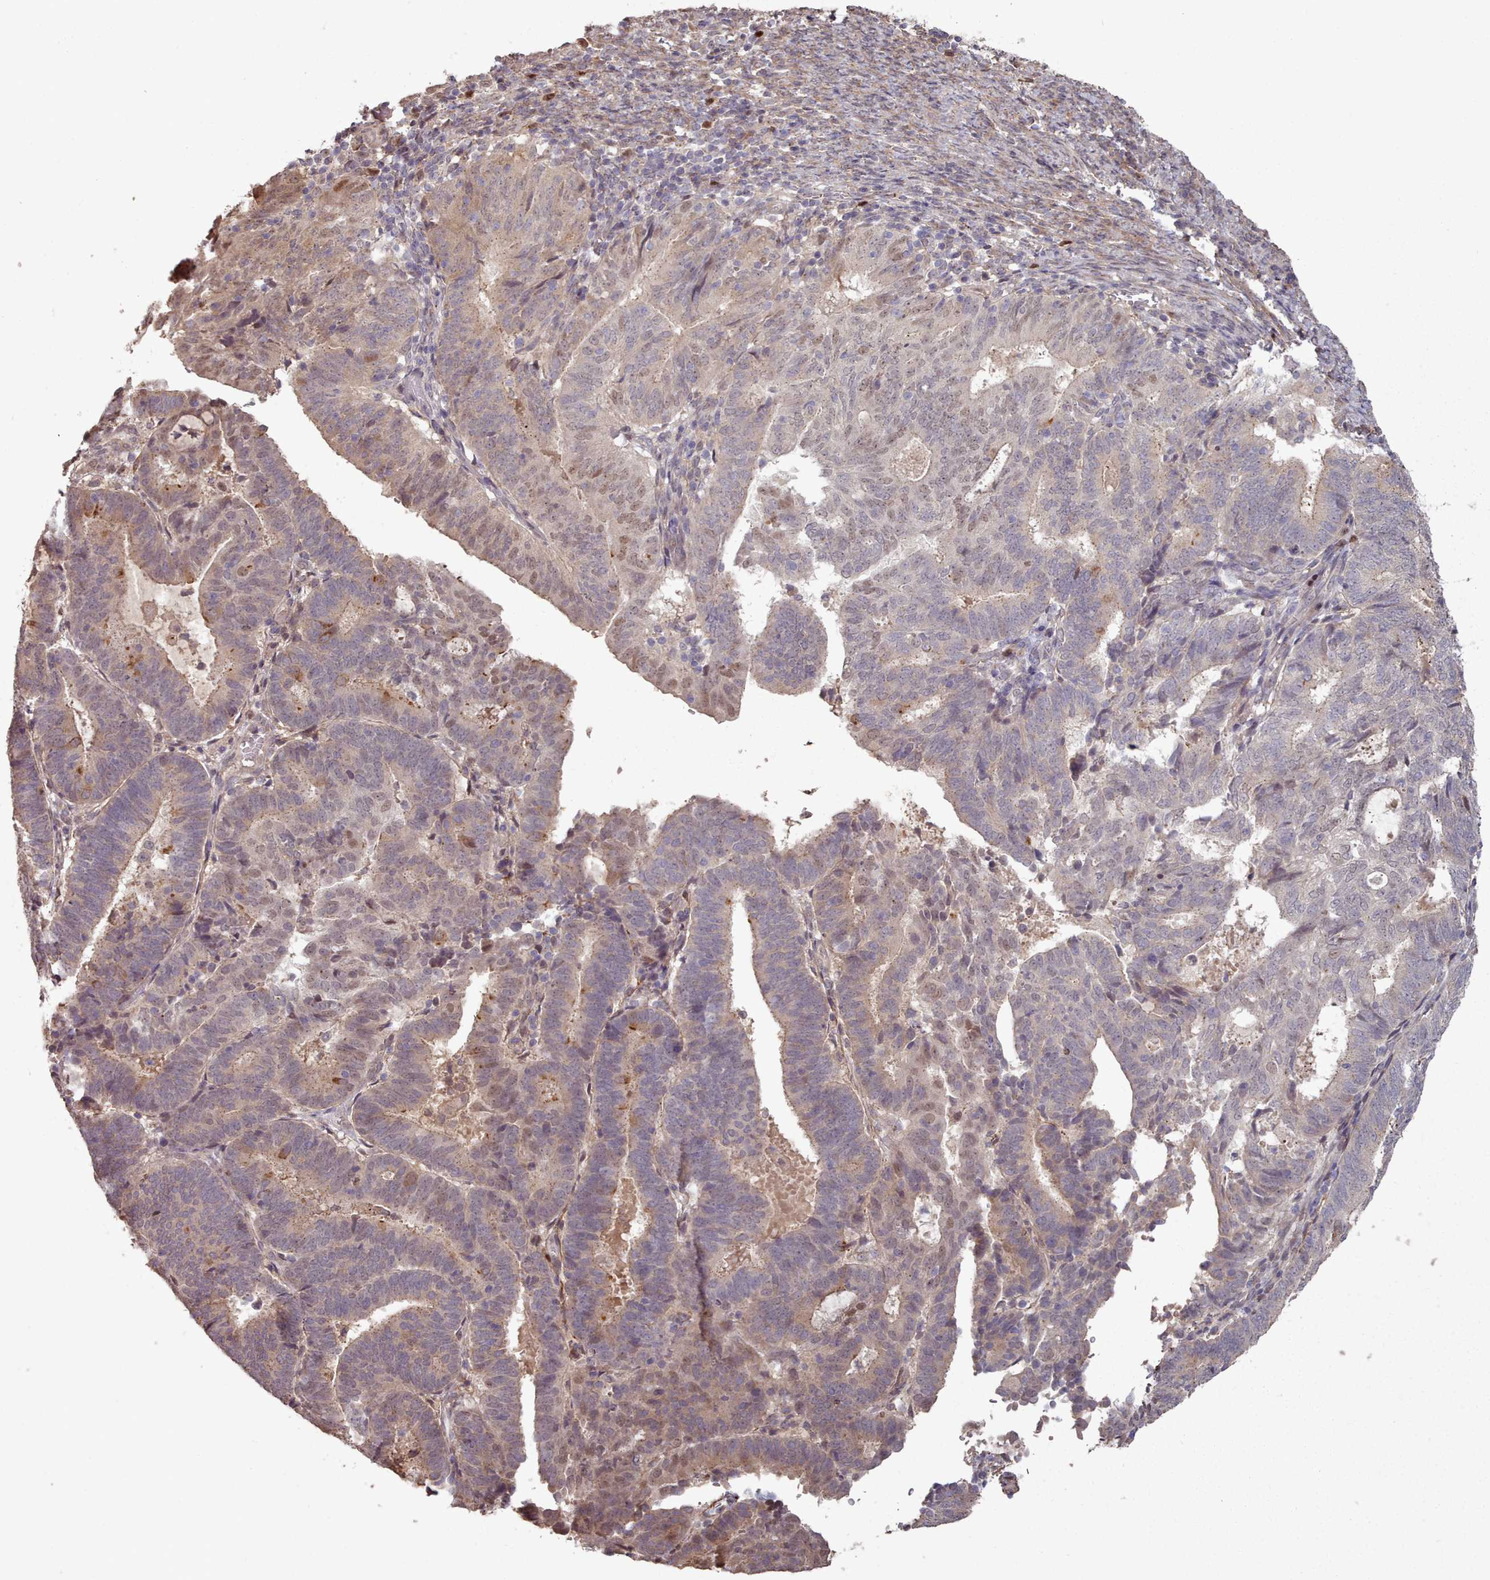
{"staining": {"intensity": "moderate", "quantity": "<25%", "location": "nuclear"}, "tissue": "endometrial cancer", "cell_type": "Tumor cells", "image_type": "cancer", "snomed": [{"axis": "morphology", "description": "Adenocarcinoma, NOS"}, {"axis": "topography", "description": "Endometrium"}], "caption": "Immunohistochemistry (IHC) (DAB (3,3'-diaminobenzidine)) staining of human adenocarcinoma (endometrial) shows moderate nuclear protein staining in approximately <25% of tumor cells. (Brightfield microscopy of DAB IHC at high magnification).", "gene": "ERCC6L", "patient": {"sex": "female", "age": 70}}